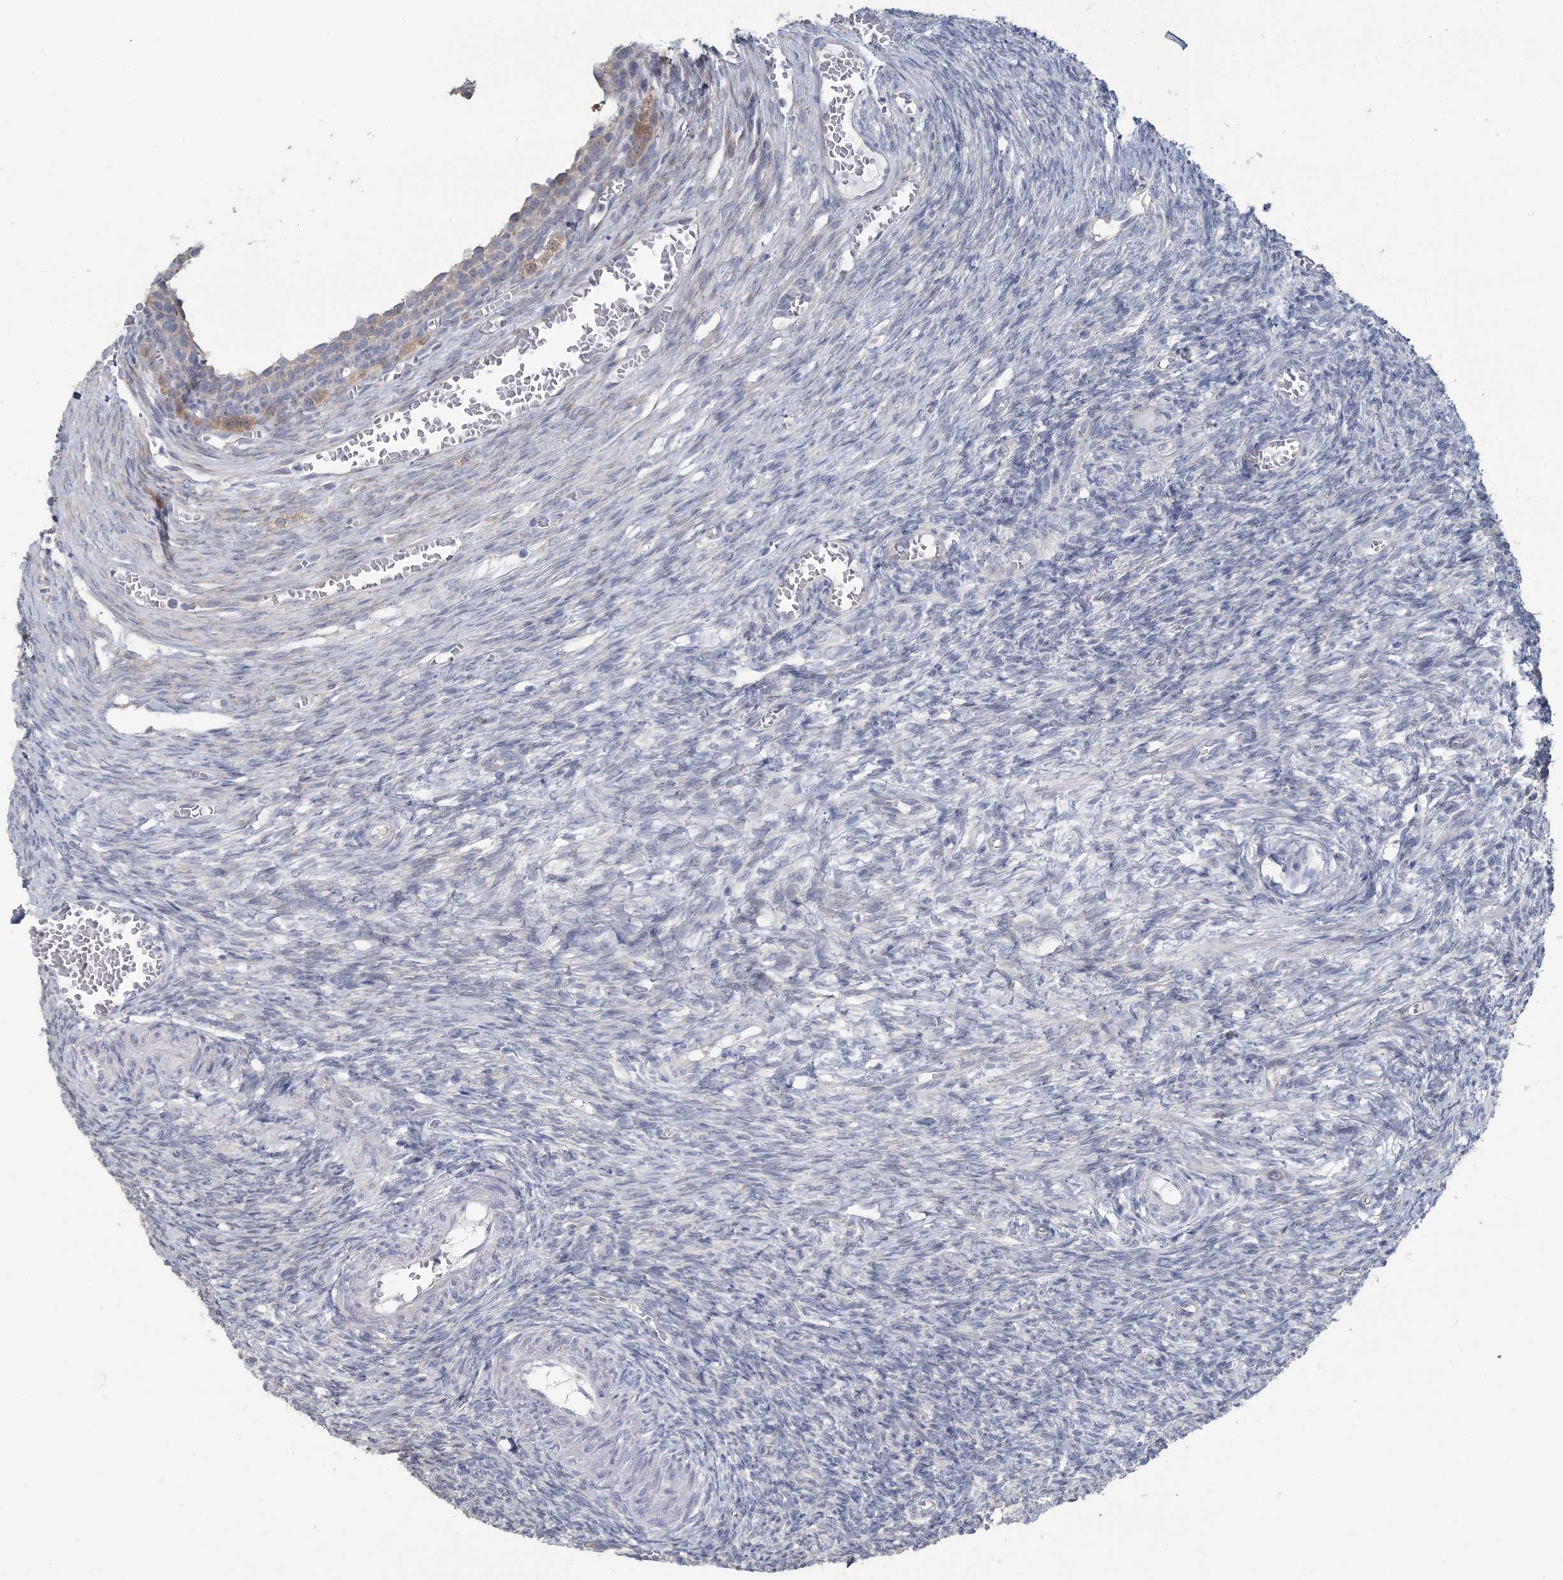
{"staining": {"intensity": "weak", "quantity": "<25%", "location": "cytoplasmic/membranous"}, "tissue": "ovary", "cell_type": "Follicle cells", "image_type": "normal", "snomed": [{"axis": "morphology", "description": "Normal tissue, NOS"}, {"axis": "topography", "description": "Ovary"}], "caption": "Histopathology image shows no significant protein positivity in follicle cells of normal ovary. (DAB (3,3'-diaminobenzidine) IHC with hematoxylin counter stain).", "gene": "CMBL", "patient": {"sex": "female", "age": 27}}